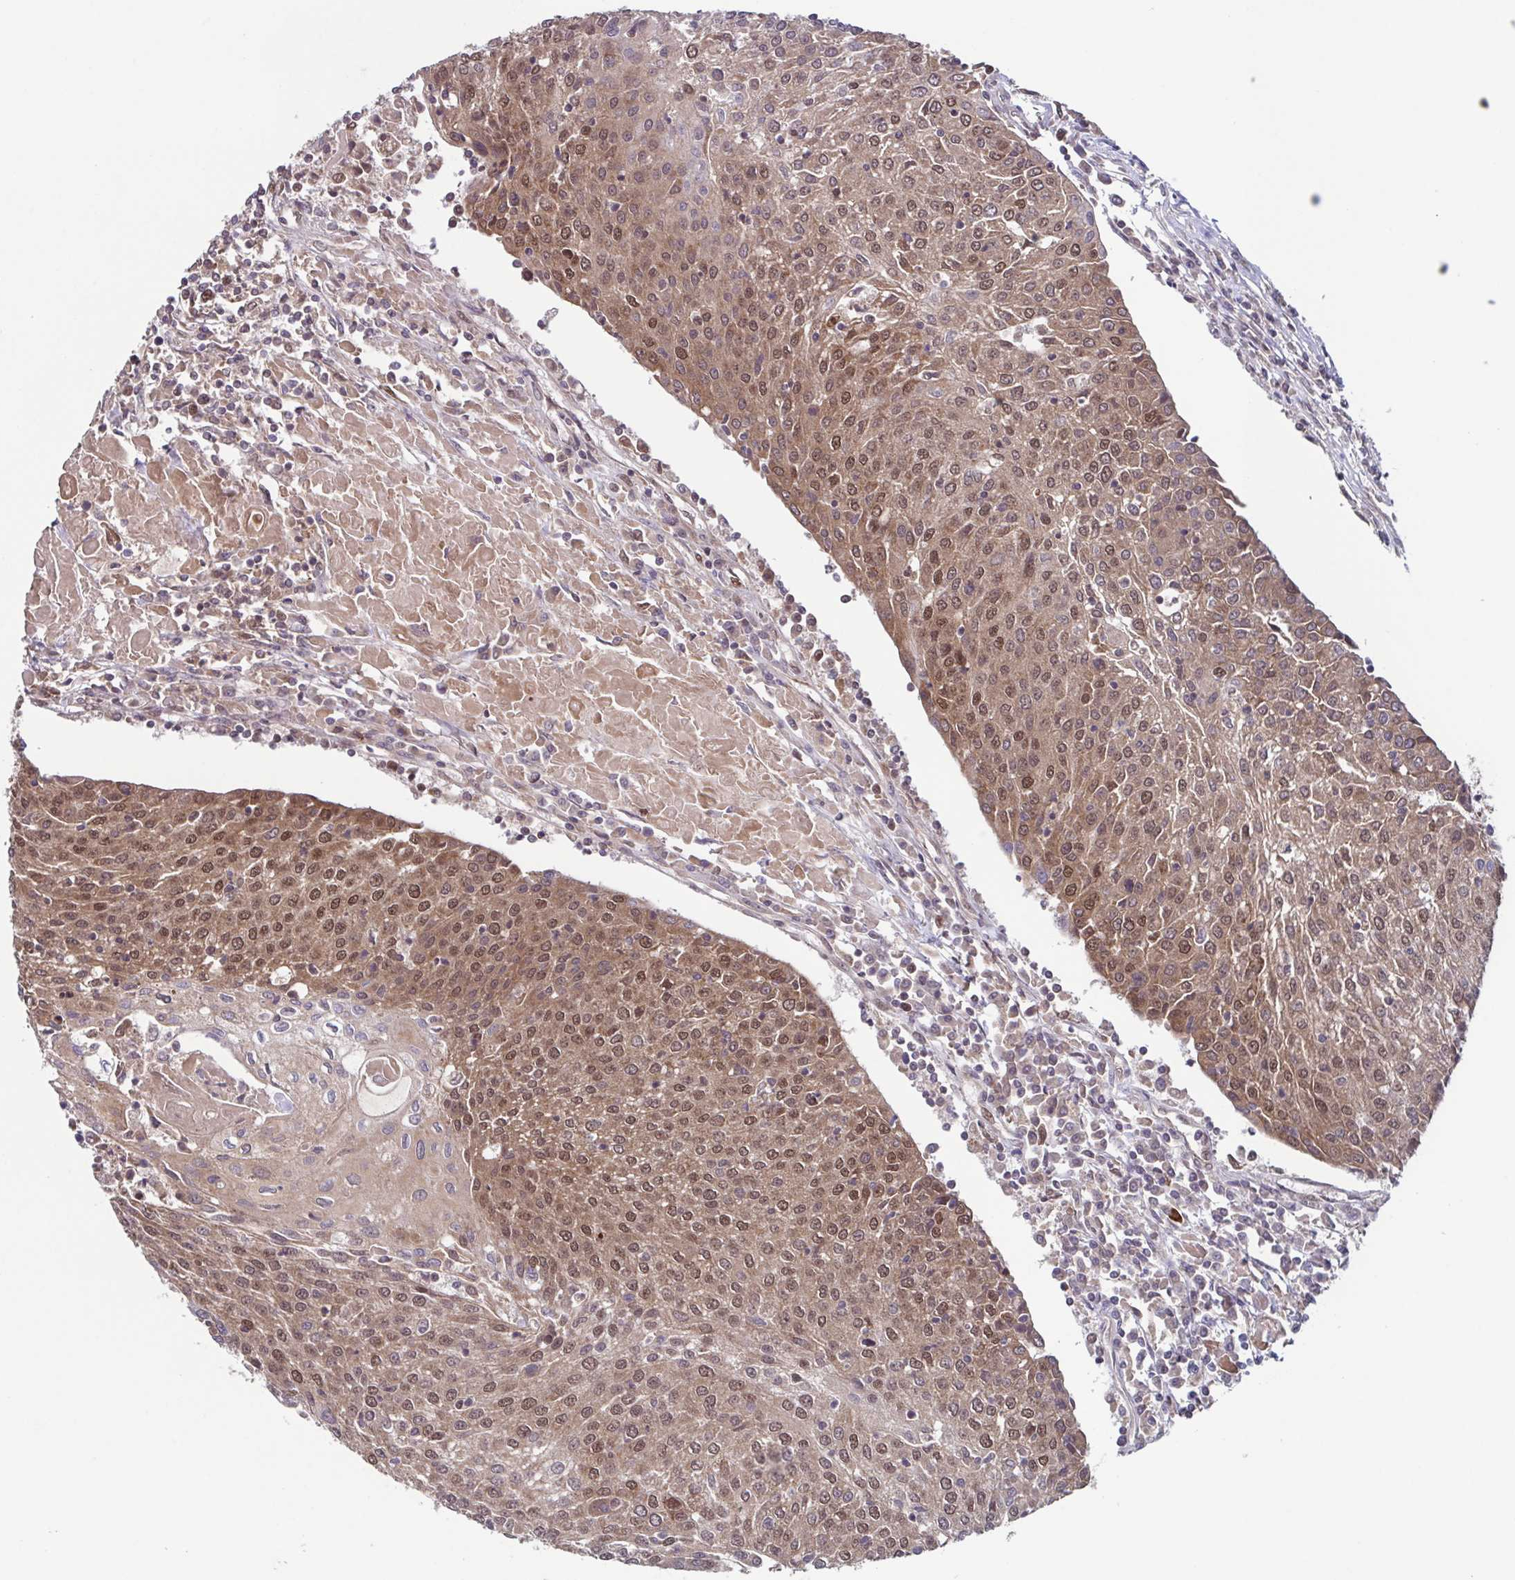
{"staining": {"intensity": "moderate", "quantity": ">75%", "location": "cytoplasmic/membranous,nuclear"}, "tissue": "urothelial cancer", "cell_type": "Tumor cells", "image_type": "cancer", "snomed": [{"axis": "morphology", "description": "Urothelial carcinoma, High grade"}, {"axis": "topography", "description": "Urinary bladder"}], "caption": "Immunohistochemical staining of human urothelial carcinoma (high-grade) demonstrates medium levels of moderate cytoplasmic/membranous and nuclear expression in approximately >75% of tumor cells. Nuclei are stained in blue.", "gene": "TTC19", "patient": {"sex": "female", "age": 85}}